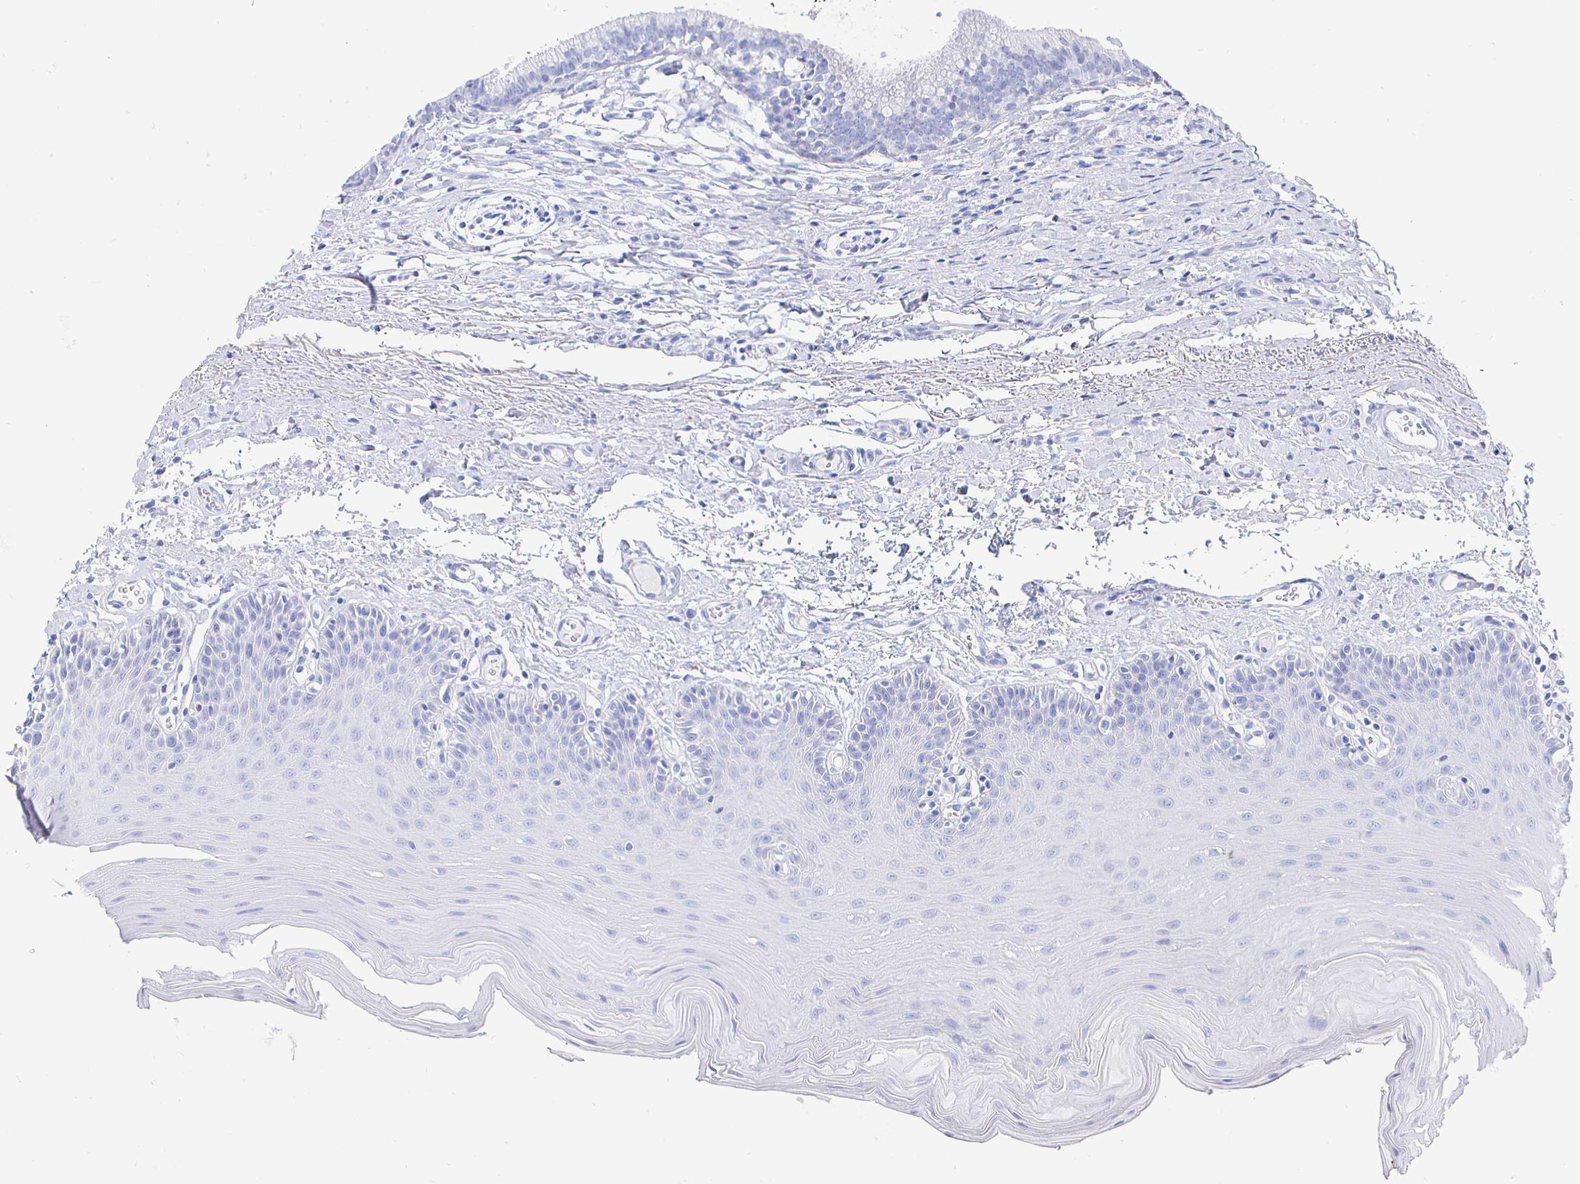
{"staining": {"intensity": "negative", "quantity": "none", "location": "none"}, "tissue": "oral mucosa", "cell_type": "Squamous epithelial cells", "image_type": "normal", "snomed": [{"axis": "morphology", "description": "Normal tissue, NOS"}, {"axis": "morphology", "description": "Adenocarcinoma, NOS"}, {"axis": "topography", "description": "Oral tissue"}, {"axis": "topography", "description": "Head-Neck"}], "caption": "Histopathology image shows no protein positivity in squamous epithelial cells of unremarkable oral mucosa. Brightfield microscopy of IHC stained with DAB (3,3'-diaminobenzidine) (brown) and hematoxylin (blue), captured at high magnification.", "gene": "CLCA1", "patient": {"sex": "female", "age": 57}}